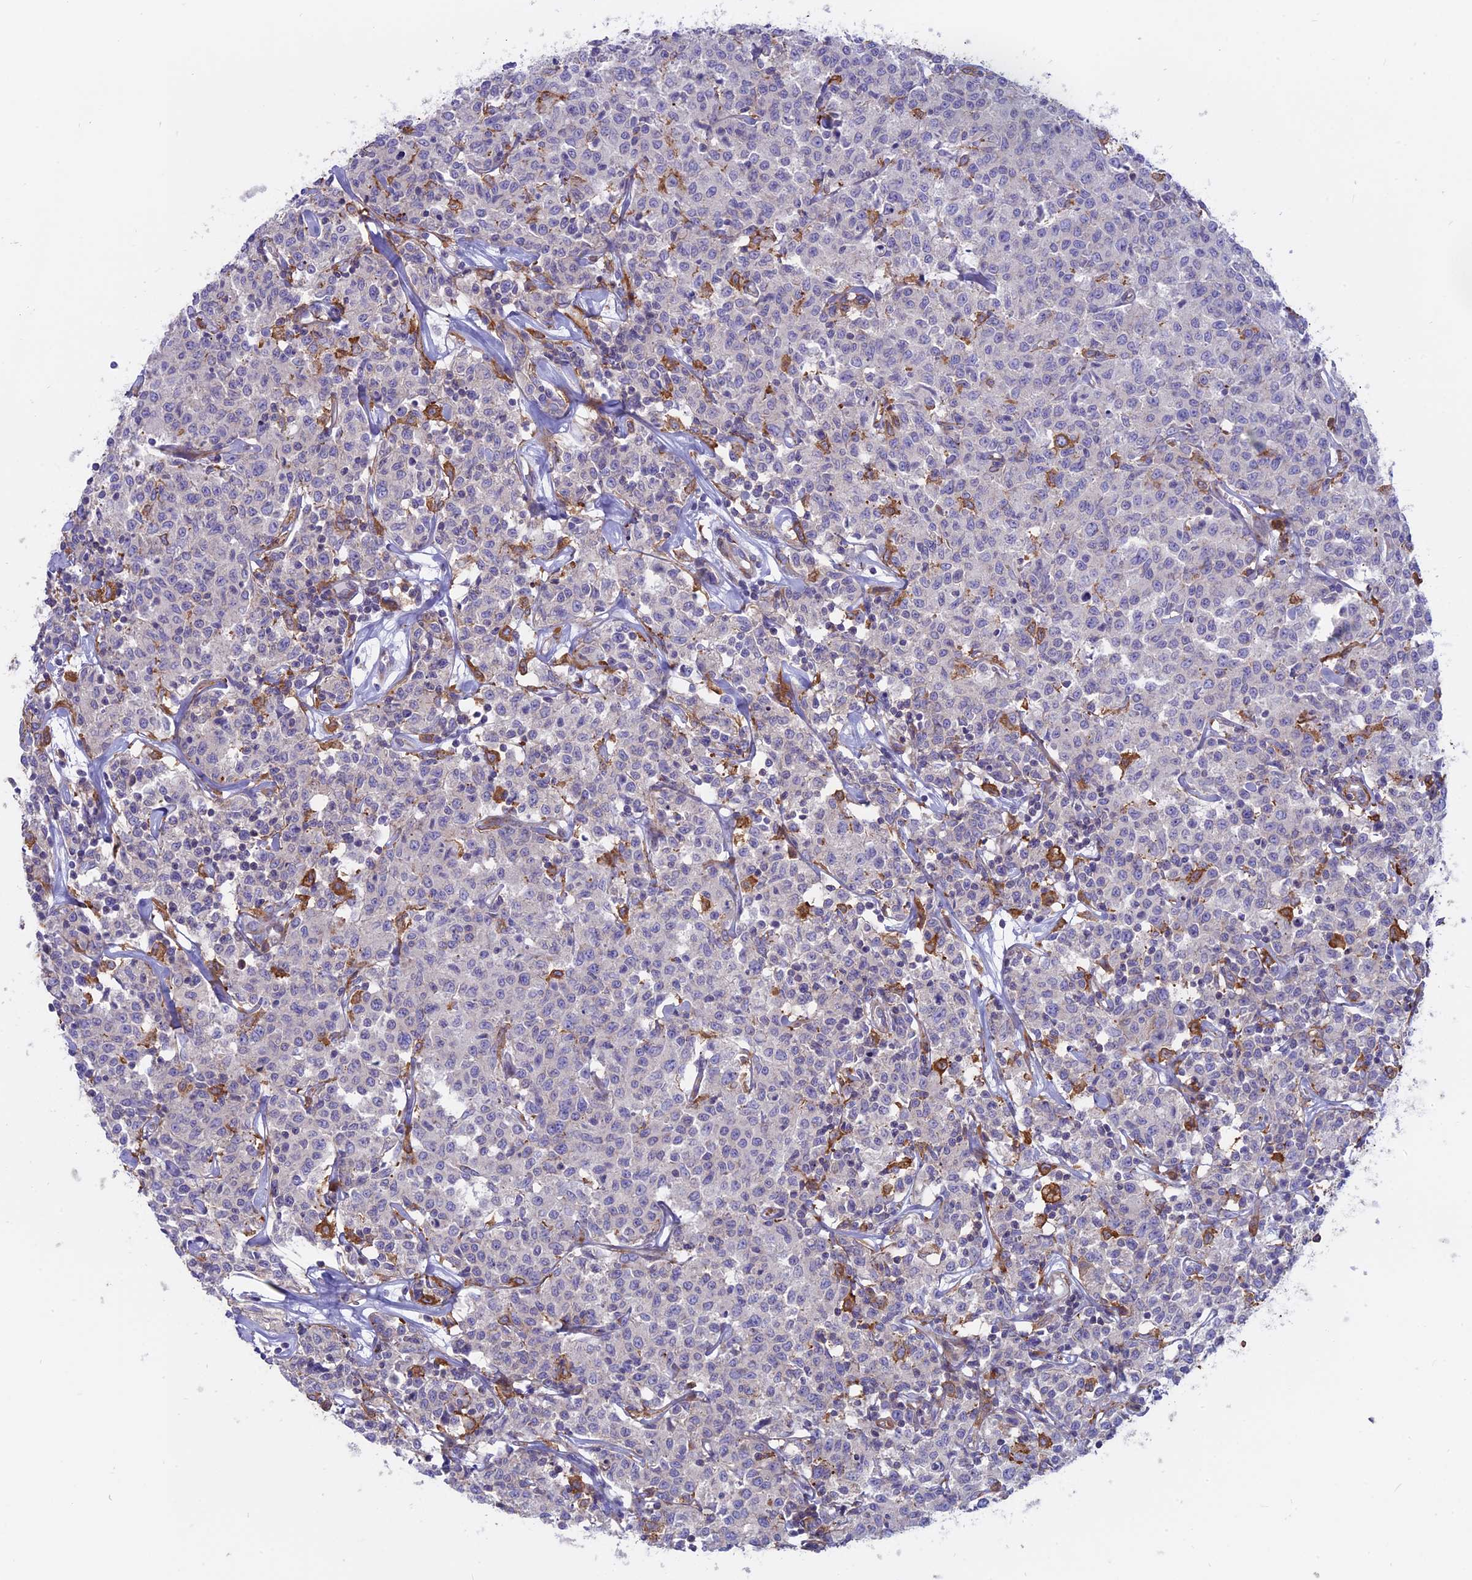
{"staining": {"intensity": "negative", "quantity": "none", "location": "none"}, "tissue": "lymphoma", "cell_type": "Tumor cells", "image_type": "cancer", "snomed": [{"axis": "morphology", "description": "Malignant lymphoma, non-Hodgkin's type, Low grade"}, {"axis": "topography", "description": "Small intestine"}], "caption": "Protein analysis of lymphoma shows no significant staining in tumor cells.", "gene": "MYO5B", "patient": {"sex": "female", "age": 59}}